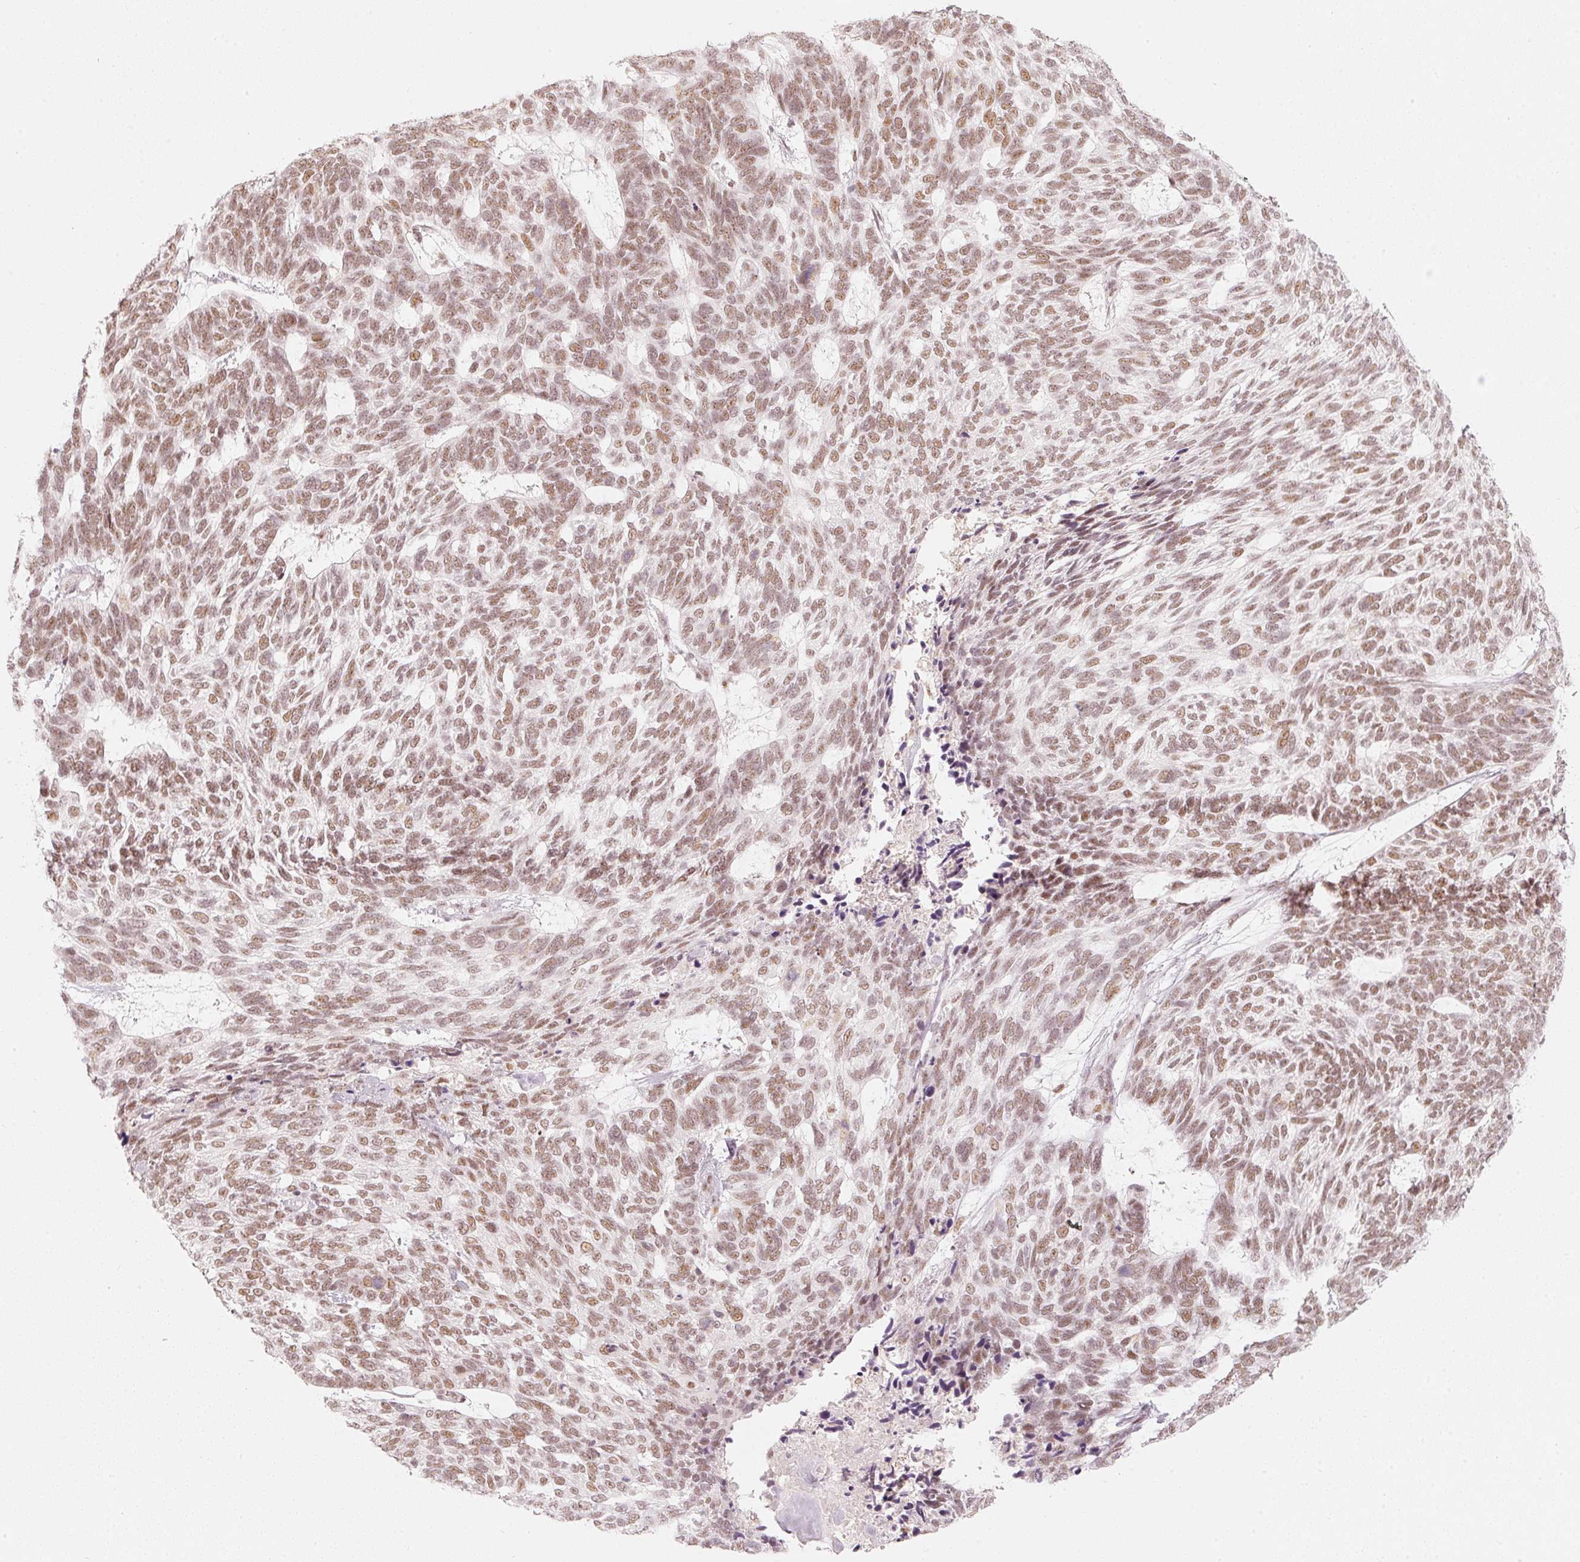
{"staining": {"intensity": "moderate", "quantity": ">75%", "location": "nuclear"}, "tissue": "skin cancer", "cell_type": "Tumor cells", "image_type": "cancer", "snomed": [{"axis": "morphology", "description": "Basal cell carcinoma"}, {"axis": "topography", "description": "Skin"}], "caption": "Immunohistochemical staining of human skin basal cell carcinoma exhibits moderate nuclear protein expression in about >75% of tumor cells.", "gene": "PPP1R10", "patient": {"sex": "female", "age": 65}}